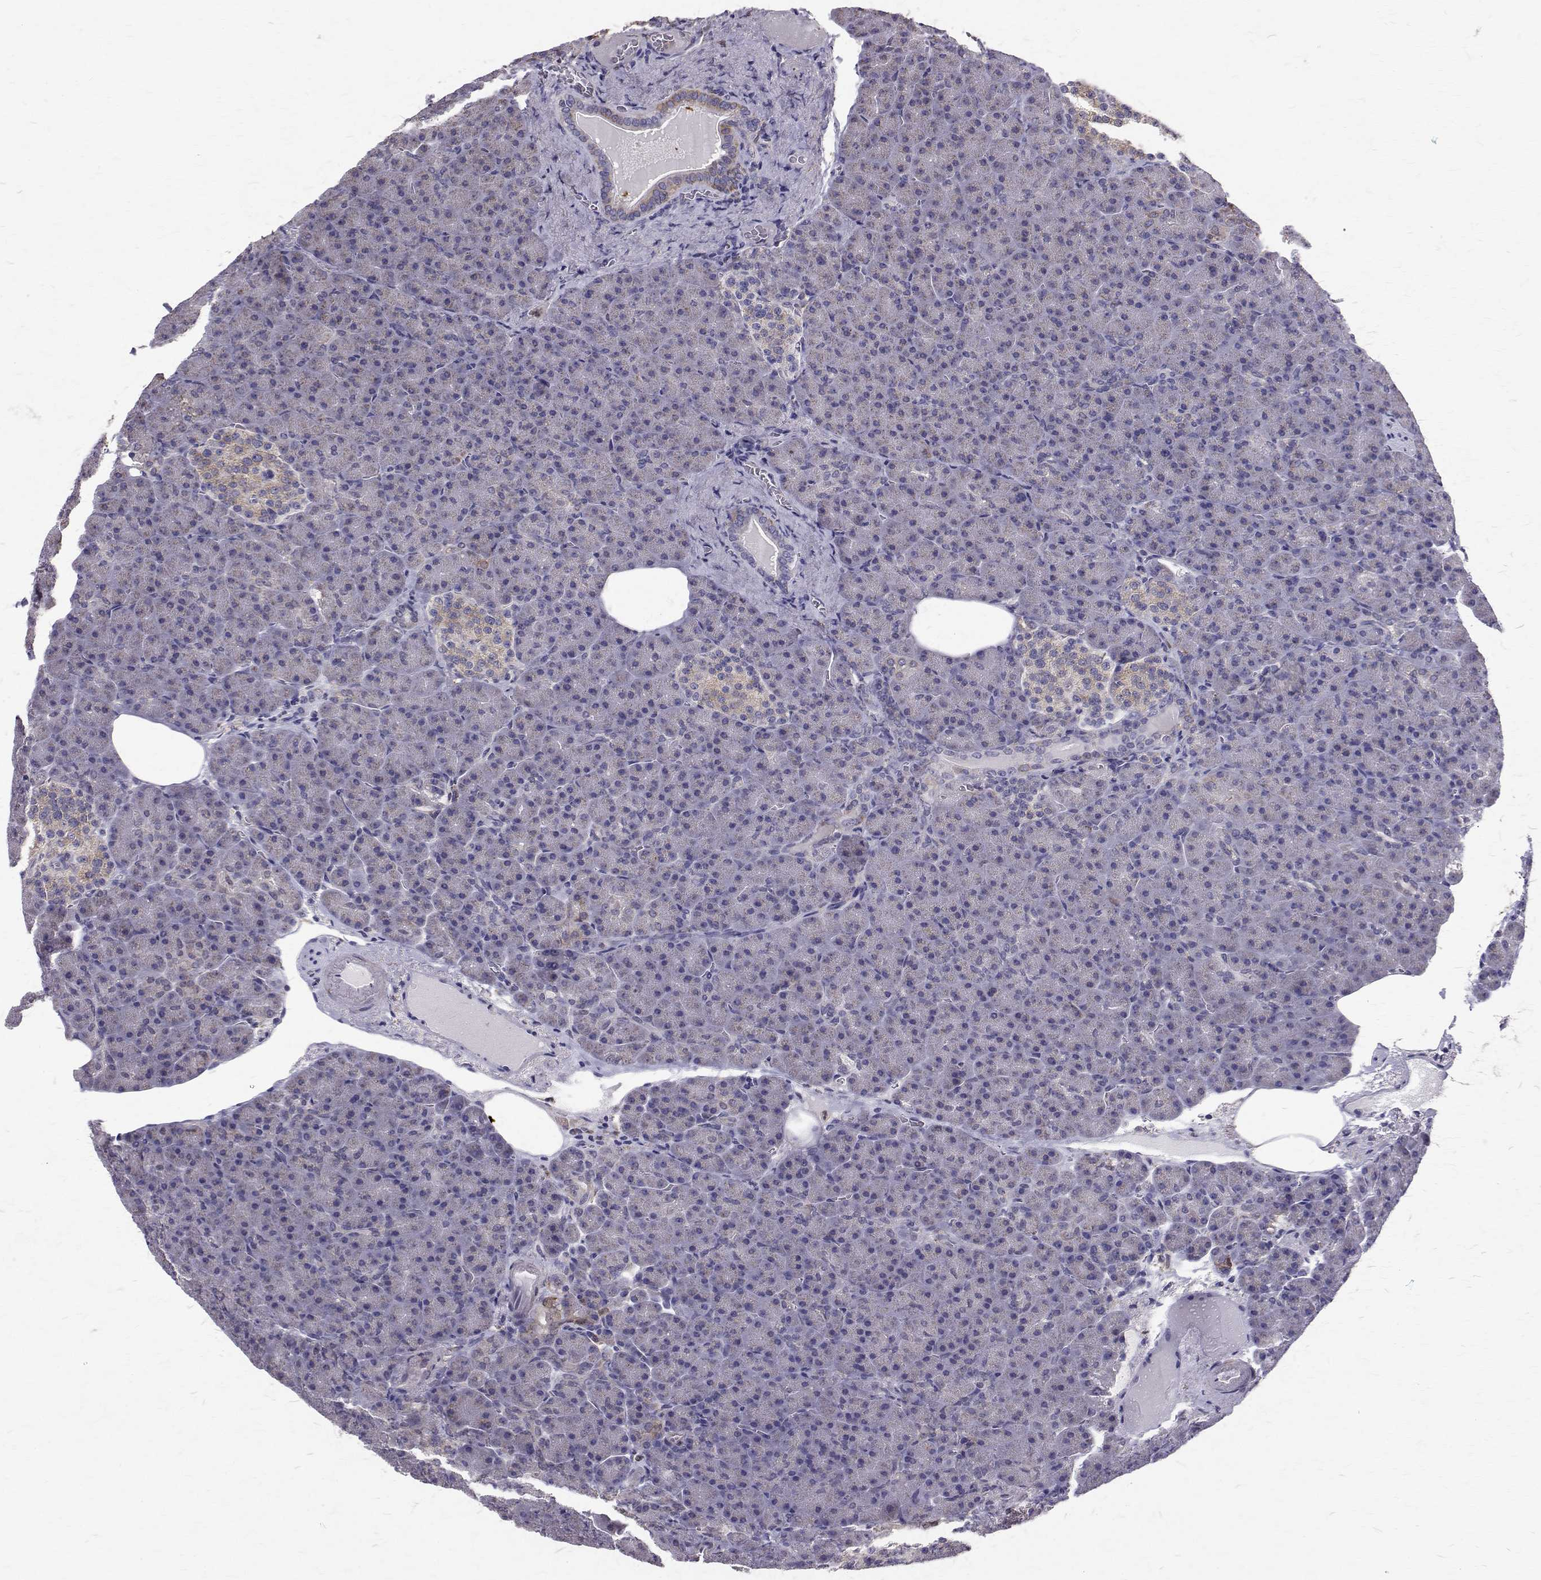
{"staining": {"intensity": "negative", "quantity": "none", "location": "none"}, "tissue": "pancreas", "cell_type": "Exocrine glandular cells", "image_type": "normal", "snomed": [{"axis": "morphology", "description": "Normal tissue, NOS"}, {"axis": "topography", "description": "Pancreas"}], "caption": "Micrograph shows no significant protein positivity in exocrine glandular cells of normal pancreas. (Stains: DAB immunohistochemistry with hematoxylin counter stain, Microscopy: brightfield microscopy at high magnification).", "gene": "CCDC89", "patient": {"sex": "female", "age": 74}}